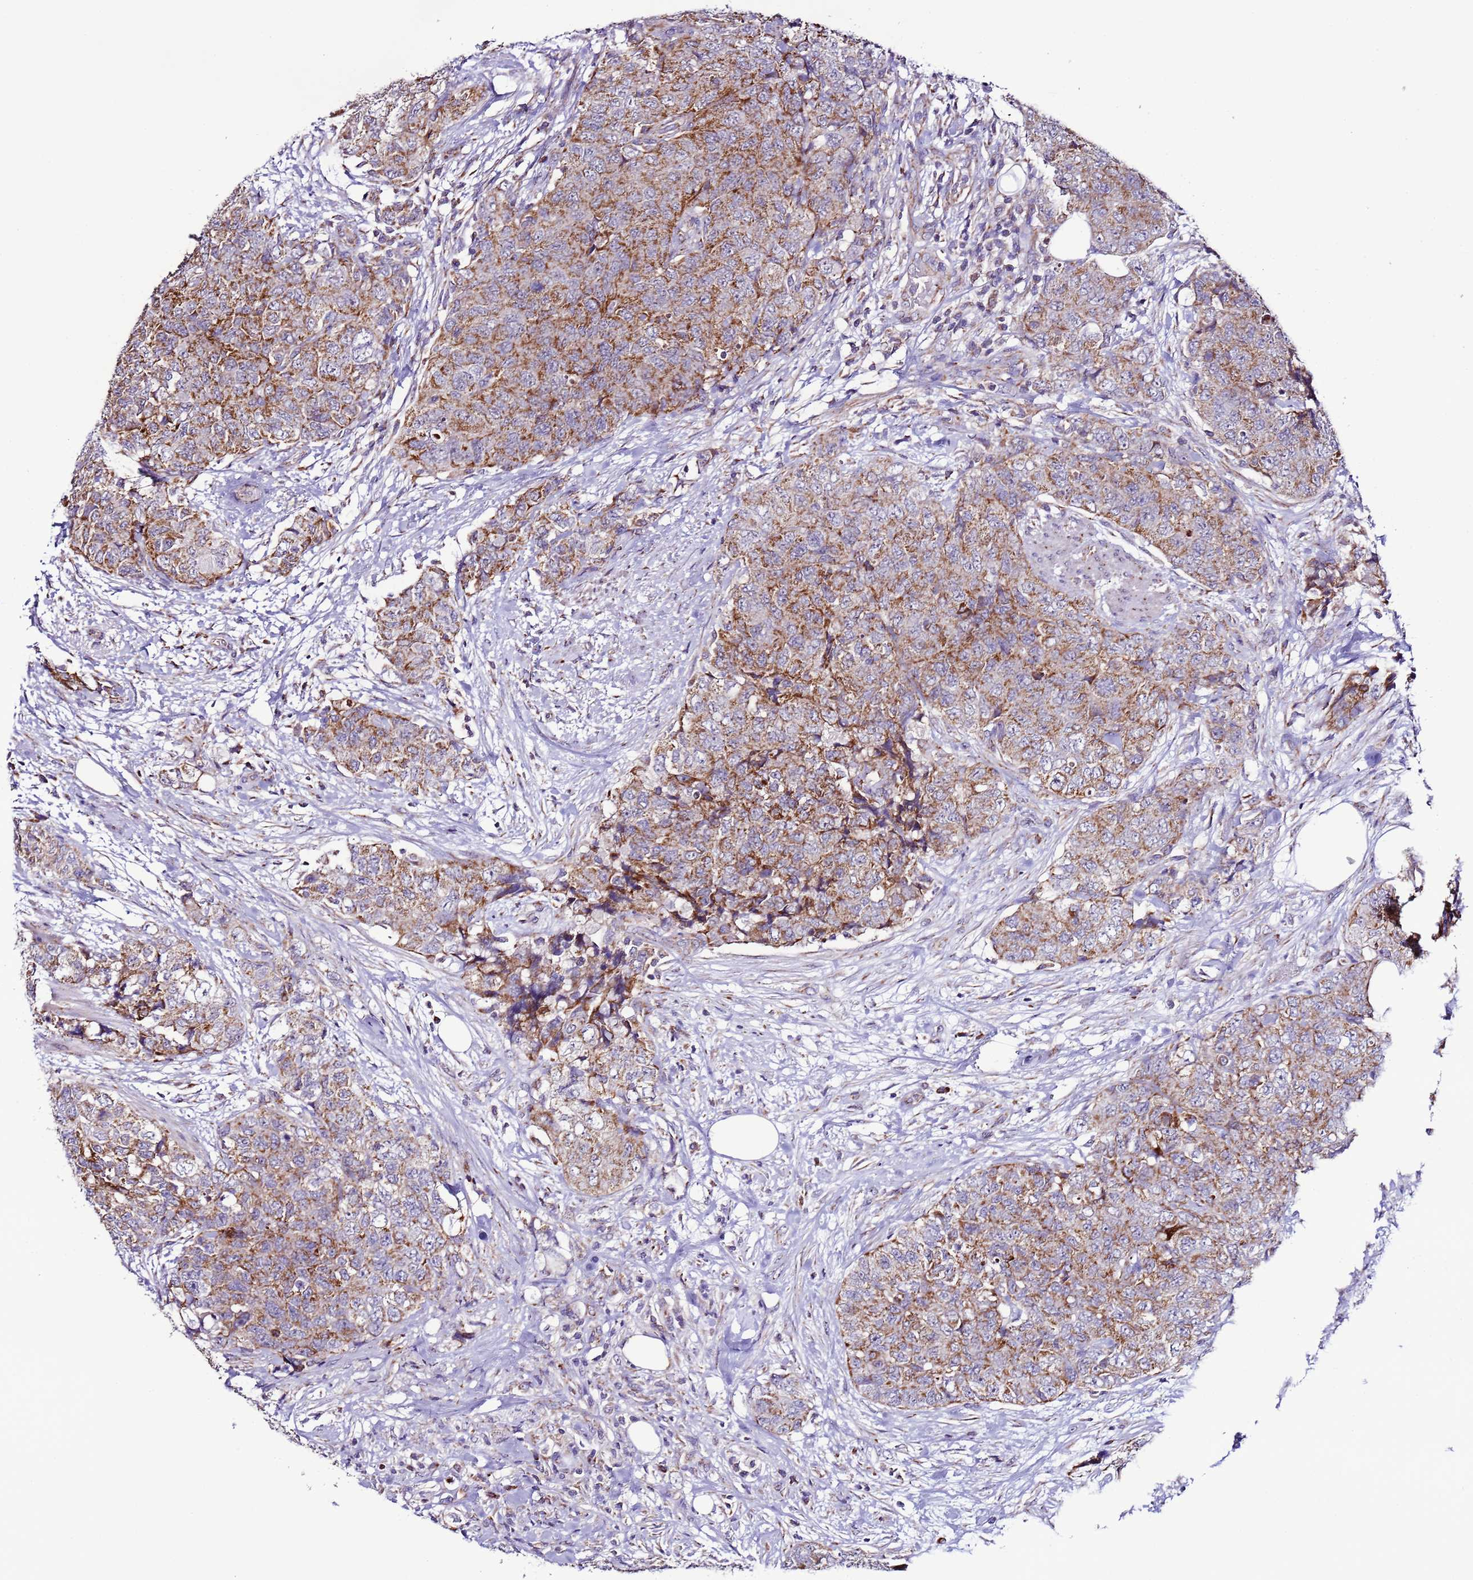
{"staining": {"intensity": "moderate", "quantity": ">75%", "location": "cytoplasmic/membranous"}, "tissue": "urothelial cancer", "cell_type": "Tumor cells", "image_type": "cancer", "snomed": [{"axis": "morphology", "description": "Urothelial carcinoma, High grade"}, {"axis": "topography", "description": "Urinary bladder"}], "caption": "A micrograph showing moderate cytoplasmic/membranous expression in about >75% of tumor cells in urothelial carcinoma (high-grade), as visualized by brown immunohistochemical staining.", "gene": "UEVLD", "patient": {"sex": "female", "age": 78}}